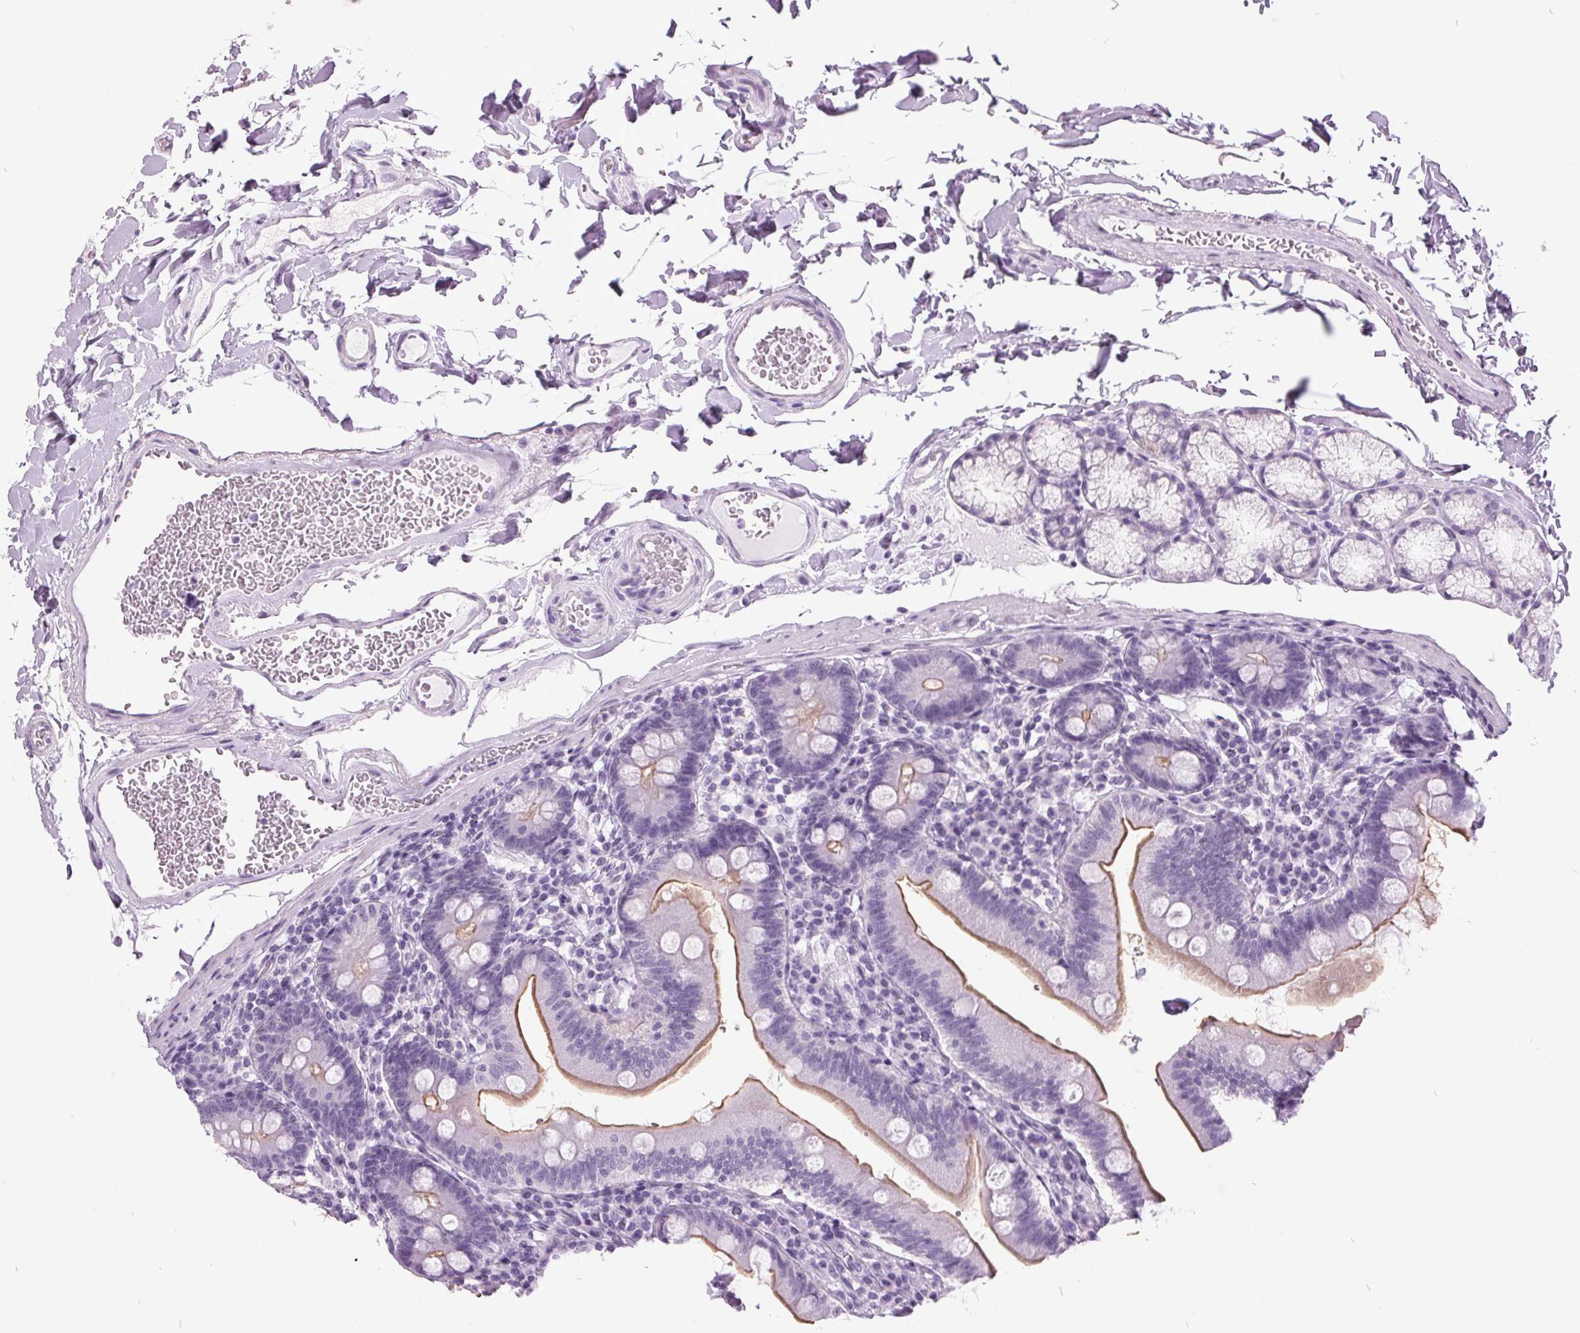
{"staining": {"intensity": "moderate", "quantity": "25%-75%", "location": "cytoplasmic/membranous"}, "tissue": "duodenum", "cell_type": "Glandular cells", "image_type": "normal", "snomed": [{"axis": "morphology", "description": "Normal tissue, NOS"}, {"axis": "topography", "description": "Duodenum"}], "caption": "A brown stain highlights moderate cytoplasmic/membranous positivity of a protein in glandular cells of benign duodenum.", "gene": "ODAD2", "patient": {"sex": "female", "age": 67}}